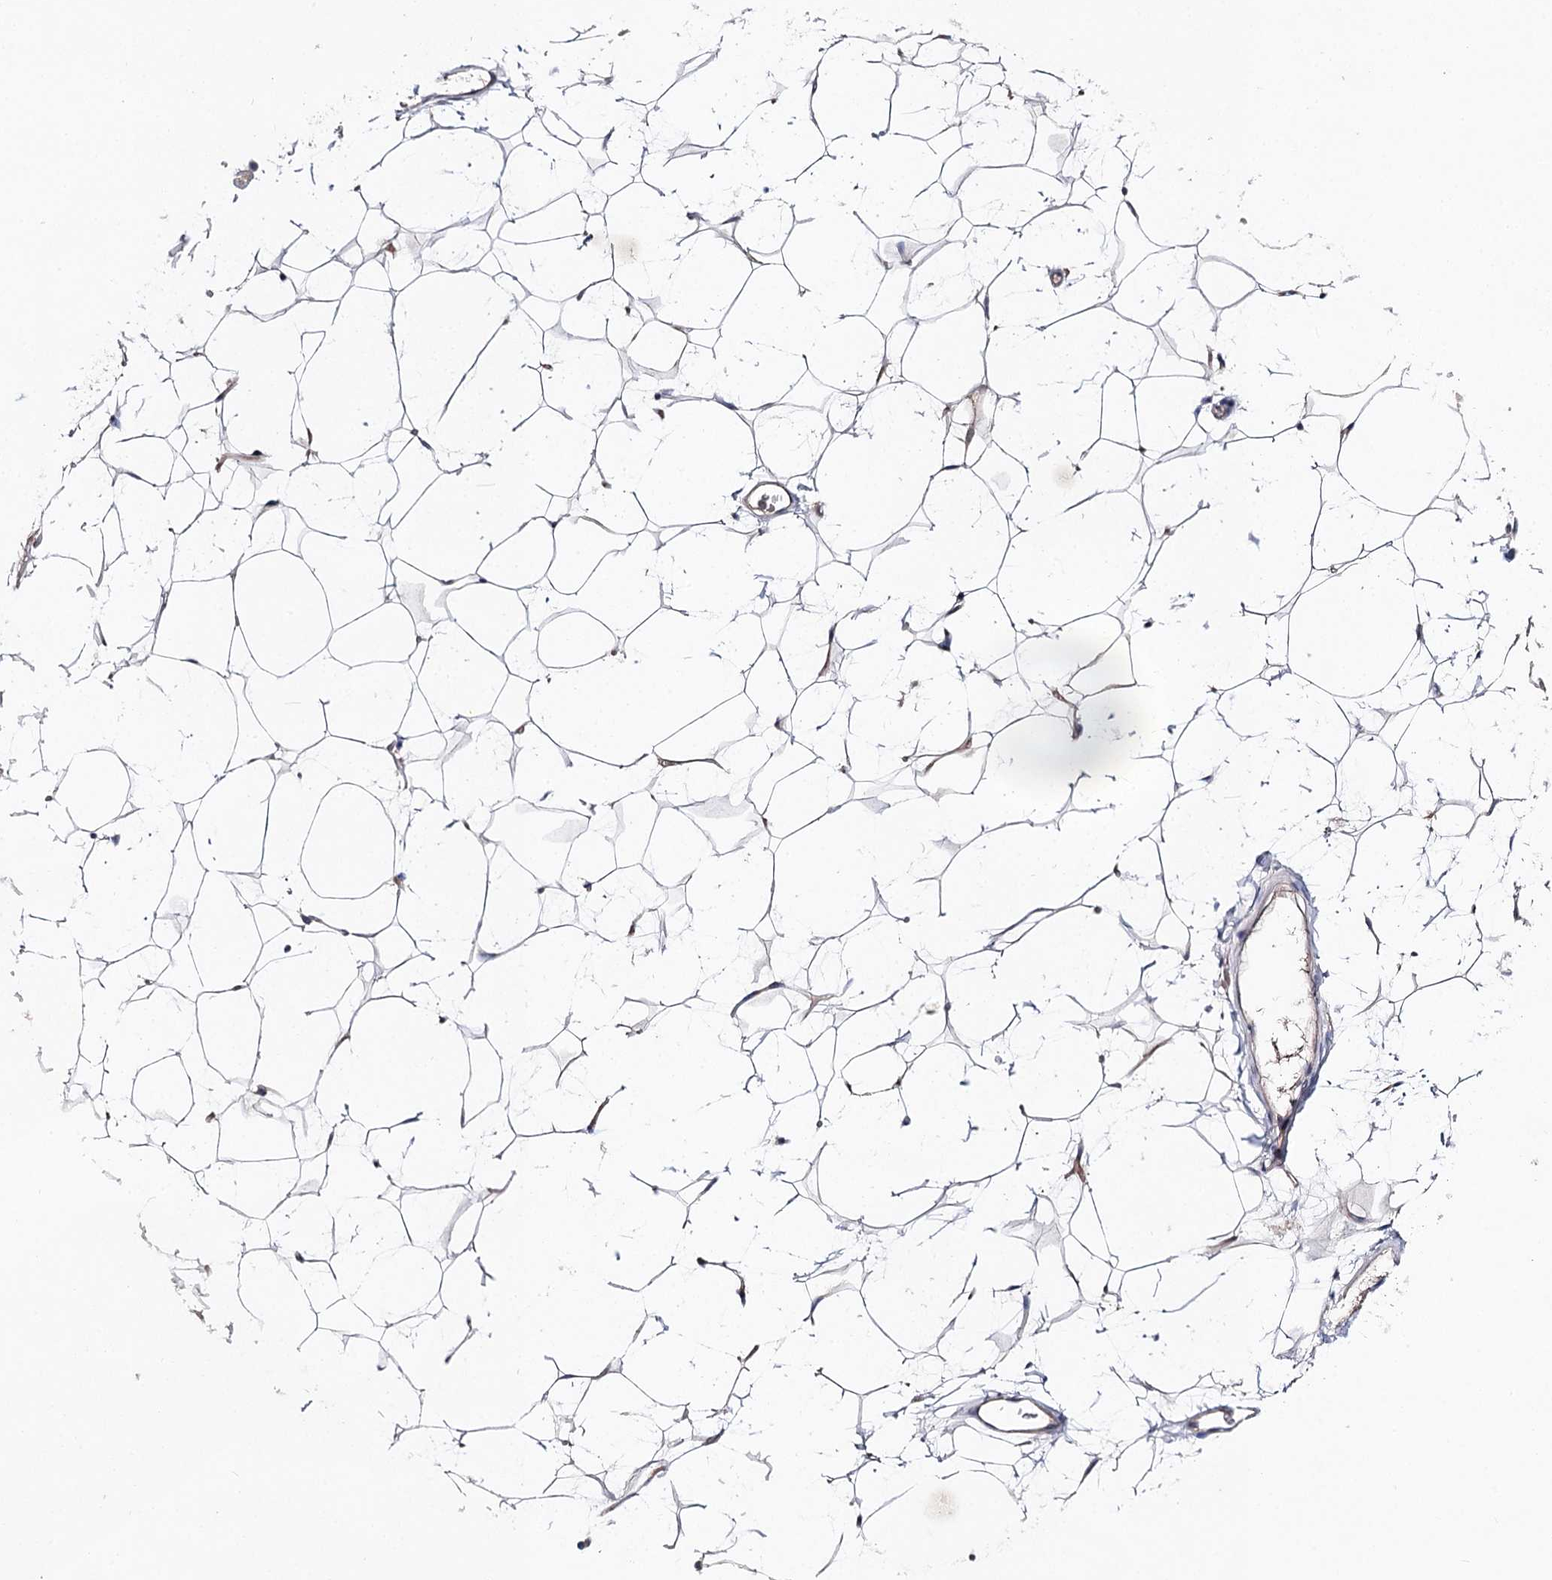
{"staining": {"intensity": "negative", "quantity": "none", "location": "none"}, "tissue": "adipose tissue", "cell_type": "Adipocytes", "image_type": "normal", "snomed": [{"axis": "morphology", "description": "Normal tissue, NOS"}, {"axis": "topography", "description": "Breast"}], "caption": "Adipocytes are negative for protein expression in benign human adipose tissue. The staining was performed using DAB to visualize the protein expression in brown, while the nuclei were stained in blue with hematoxylin (Magnification: 20x).", "gene": "LRRC14B", "patient": {"sex": "female", "age": 26}}